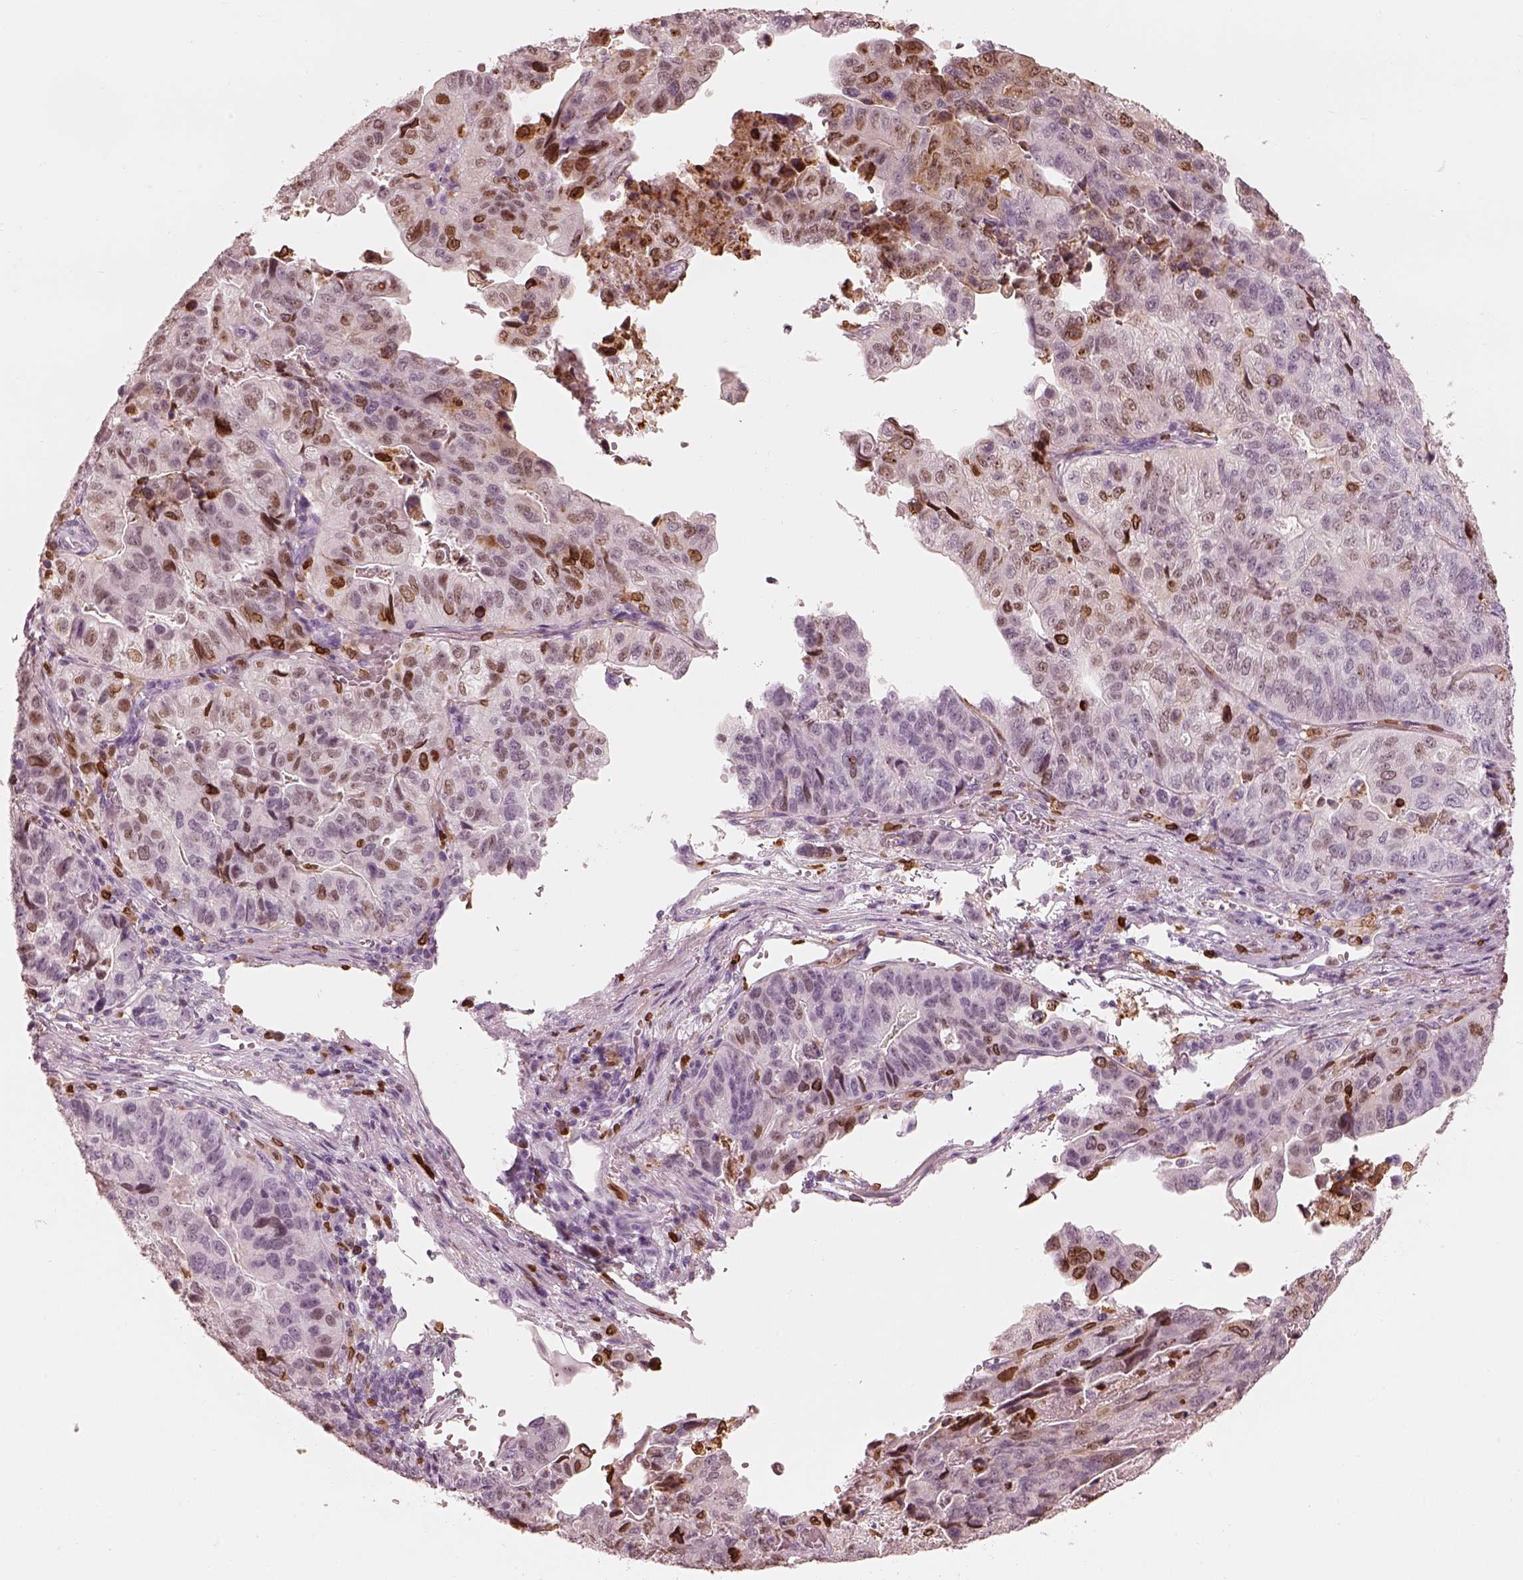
{"staining": {"intensity": "moderate", "quantity": "<25%", "location": "cytoplasmic/membranous,nuclear"}, "tissue": "stomach cancer", "cell_type": "Tumor cells", "image_type": "cancer", "snomed": [{"axis": "morphology", "description": "Adenocarcinoma, NOS"}, {"axis": "topography", "description": "Stomach, upper"}], "caption": "Immunohistochemistry (IHC) staining of stomach cancer (adenocarcinoma), which demonstrates low levels of moderate cytoplasmic/membranous and nuclear positivity in about <25% of tumor cells indicating moderate cytoplasmic/membranous and nuclear protein expression. The staining was performed using DAB (brown) for protein detection and nuclei were counterstained in hematoxylin (blue).", "gene": "ALOX5", "patient": {"sex": "female", "age": 67}}